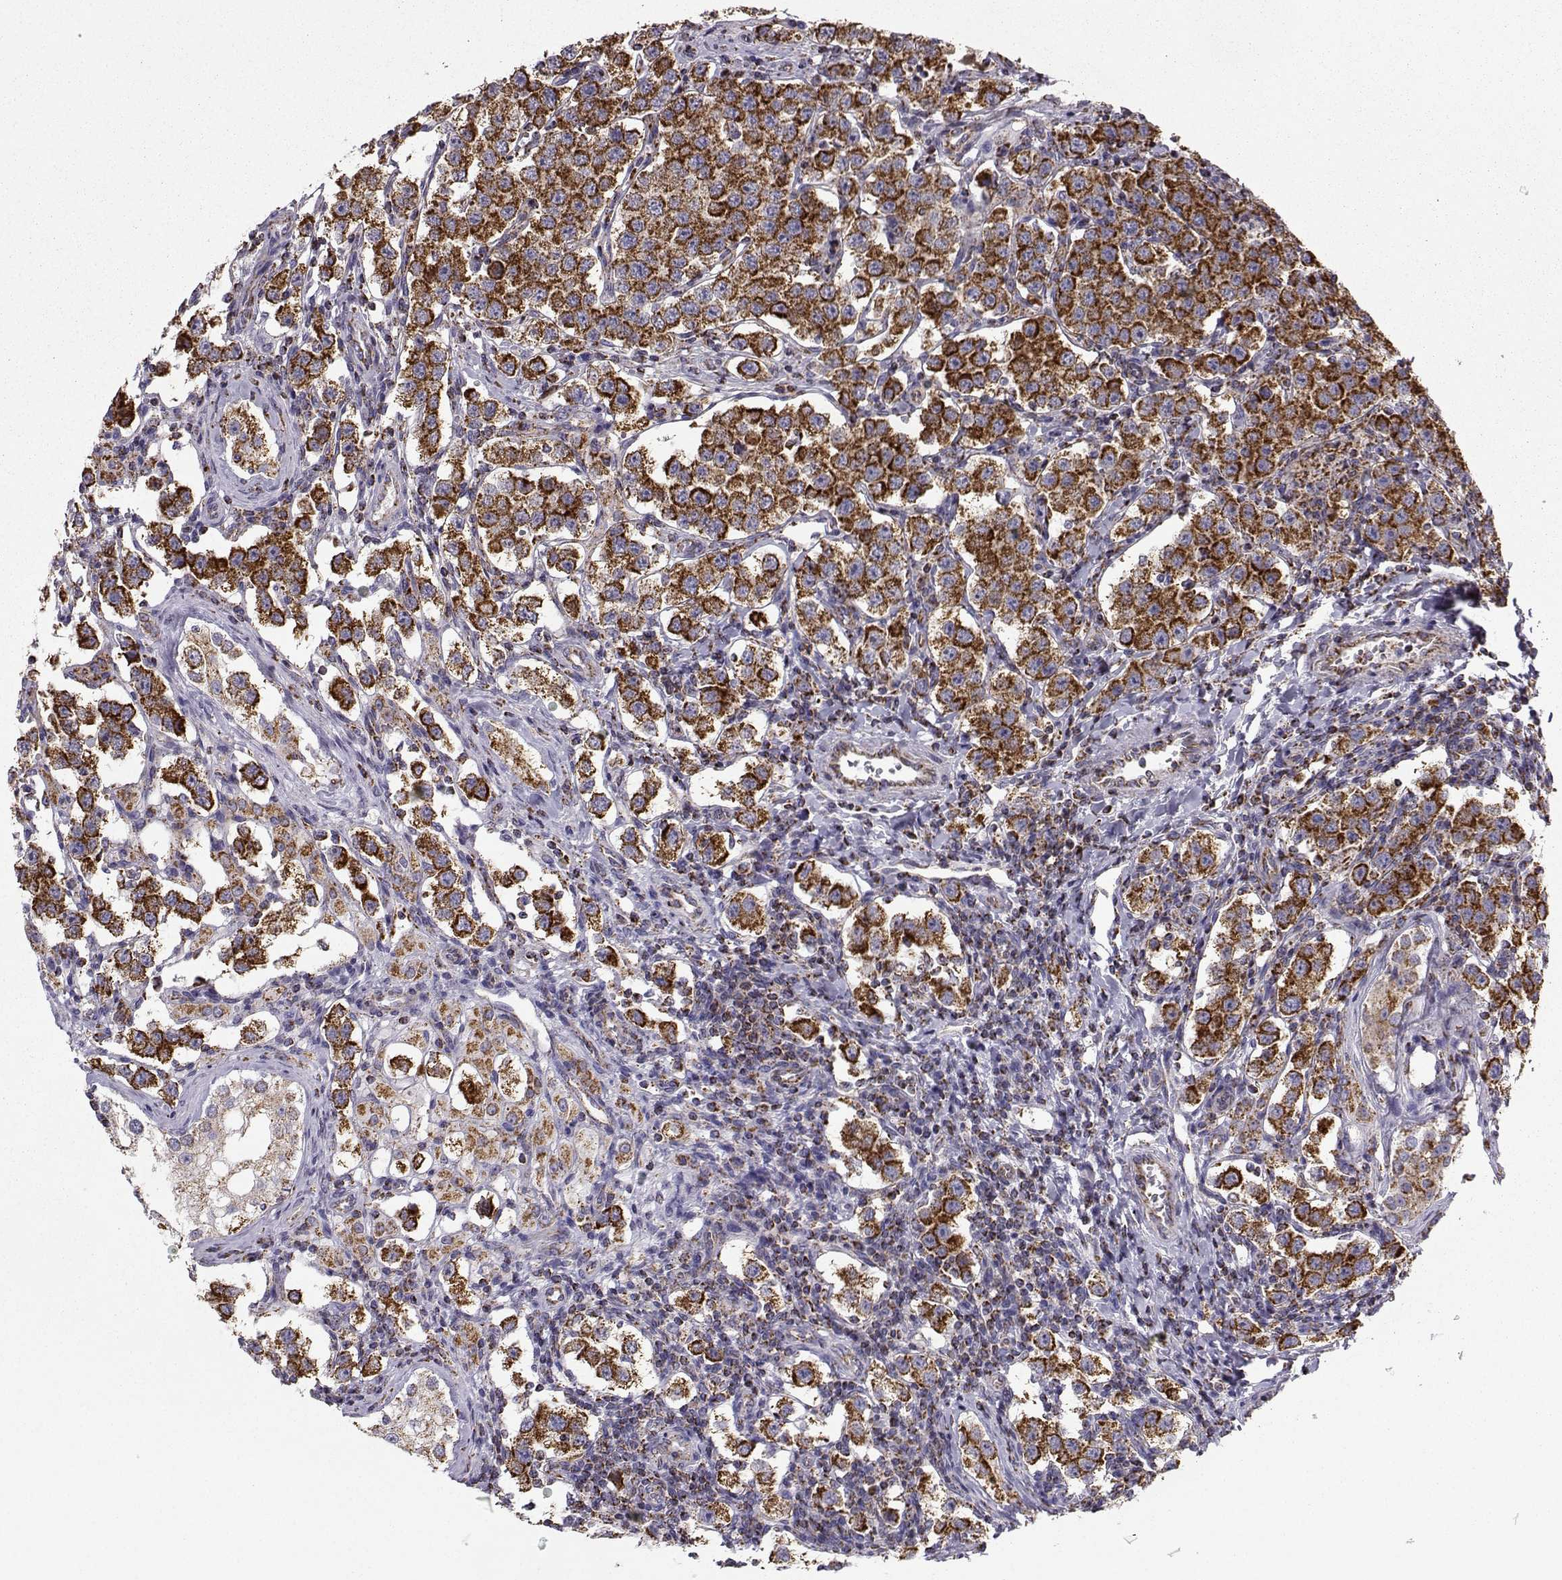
{"staining": {"intensity": "strong", "quantity": ">75%", "location": "cytoplasmic/membranous"}, "tissue": "testis cancer", "cell_type": "Tumor cells", "image_type": "cancer", "snomed": [{"axis": "morphology", "description": "Seminoma, NOS"}, {"axis": "topography", "description": "Testis"}], "caption": "Human testis cancer stained with a protein marker exhibits strong staining in tumor cells.", "gene": "NECAB3", "patient": {"sex": "male", "age": 37}}